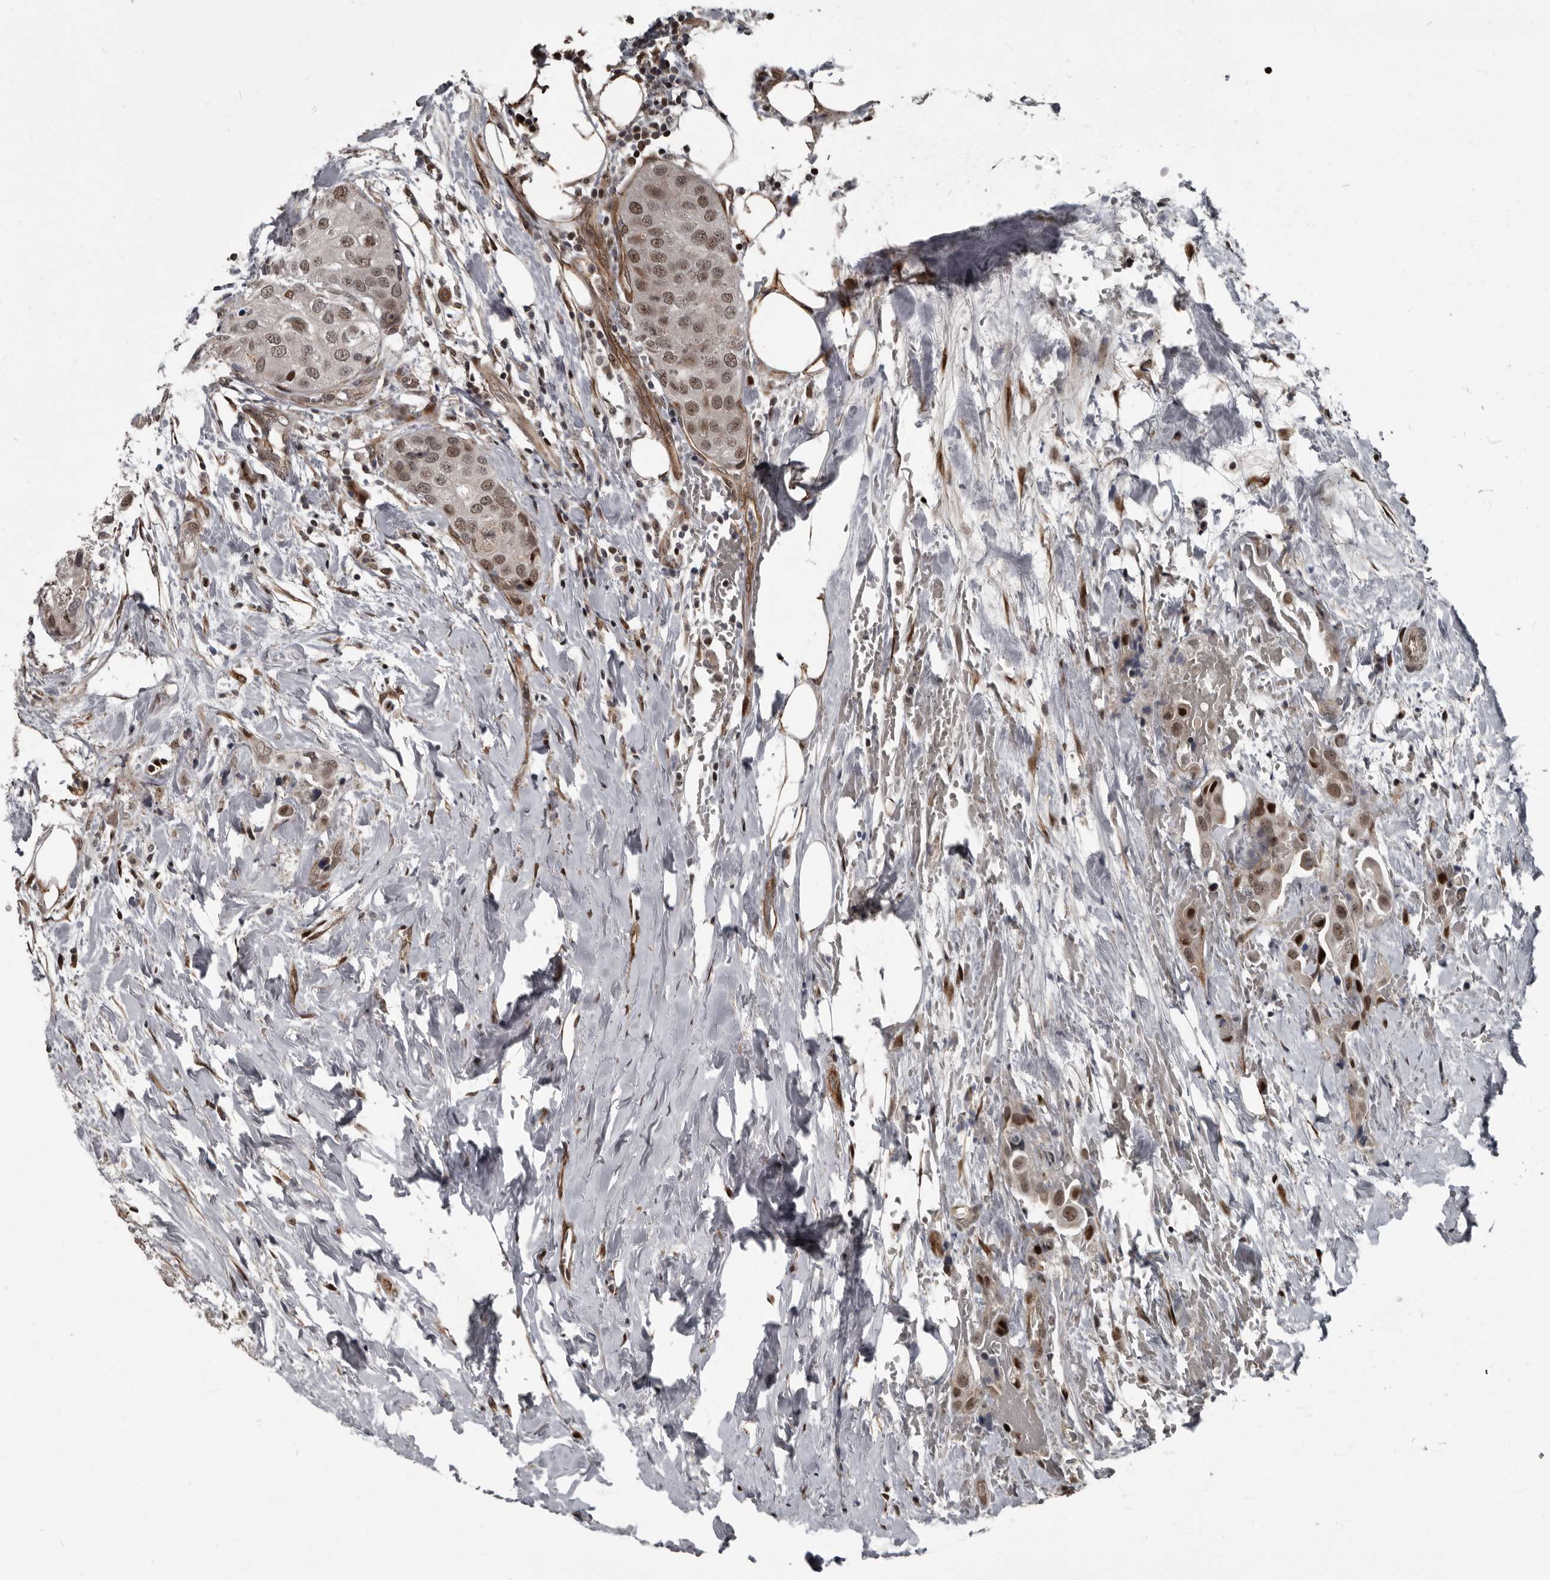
{"staining": {"intensity": "moderate", "quantity": ">75%", "location": "nuclear"}, "tissue": "urothelial cancer", "cell_type": "Tumor cells", "image_type": "cancer", "snomed": [{"axis": "morphology", "description": "Urothelial carcinoma, High grade"}, {"axis": "topography", "description": "Urinary bladder"}], "caption": "The photomicrograph reveals immunohistochemical staining of urothelial cancer. There is moderate nuclear staining is identified in about >75% of tumor cells.", "gene": "CHD1L", "patient": {"sex": "male", "age": 64}}